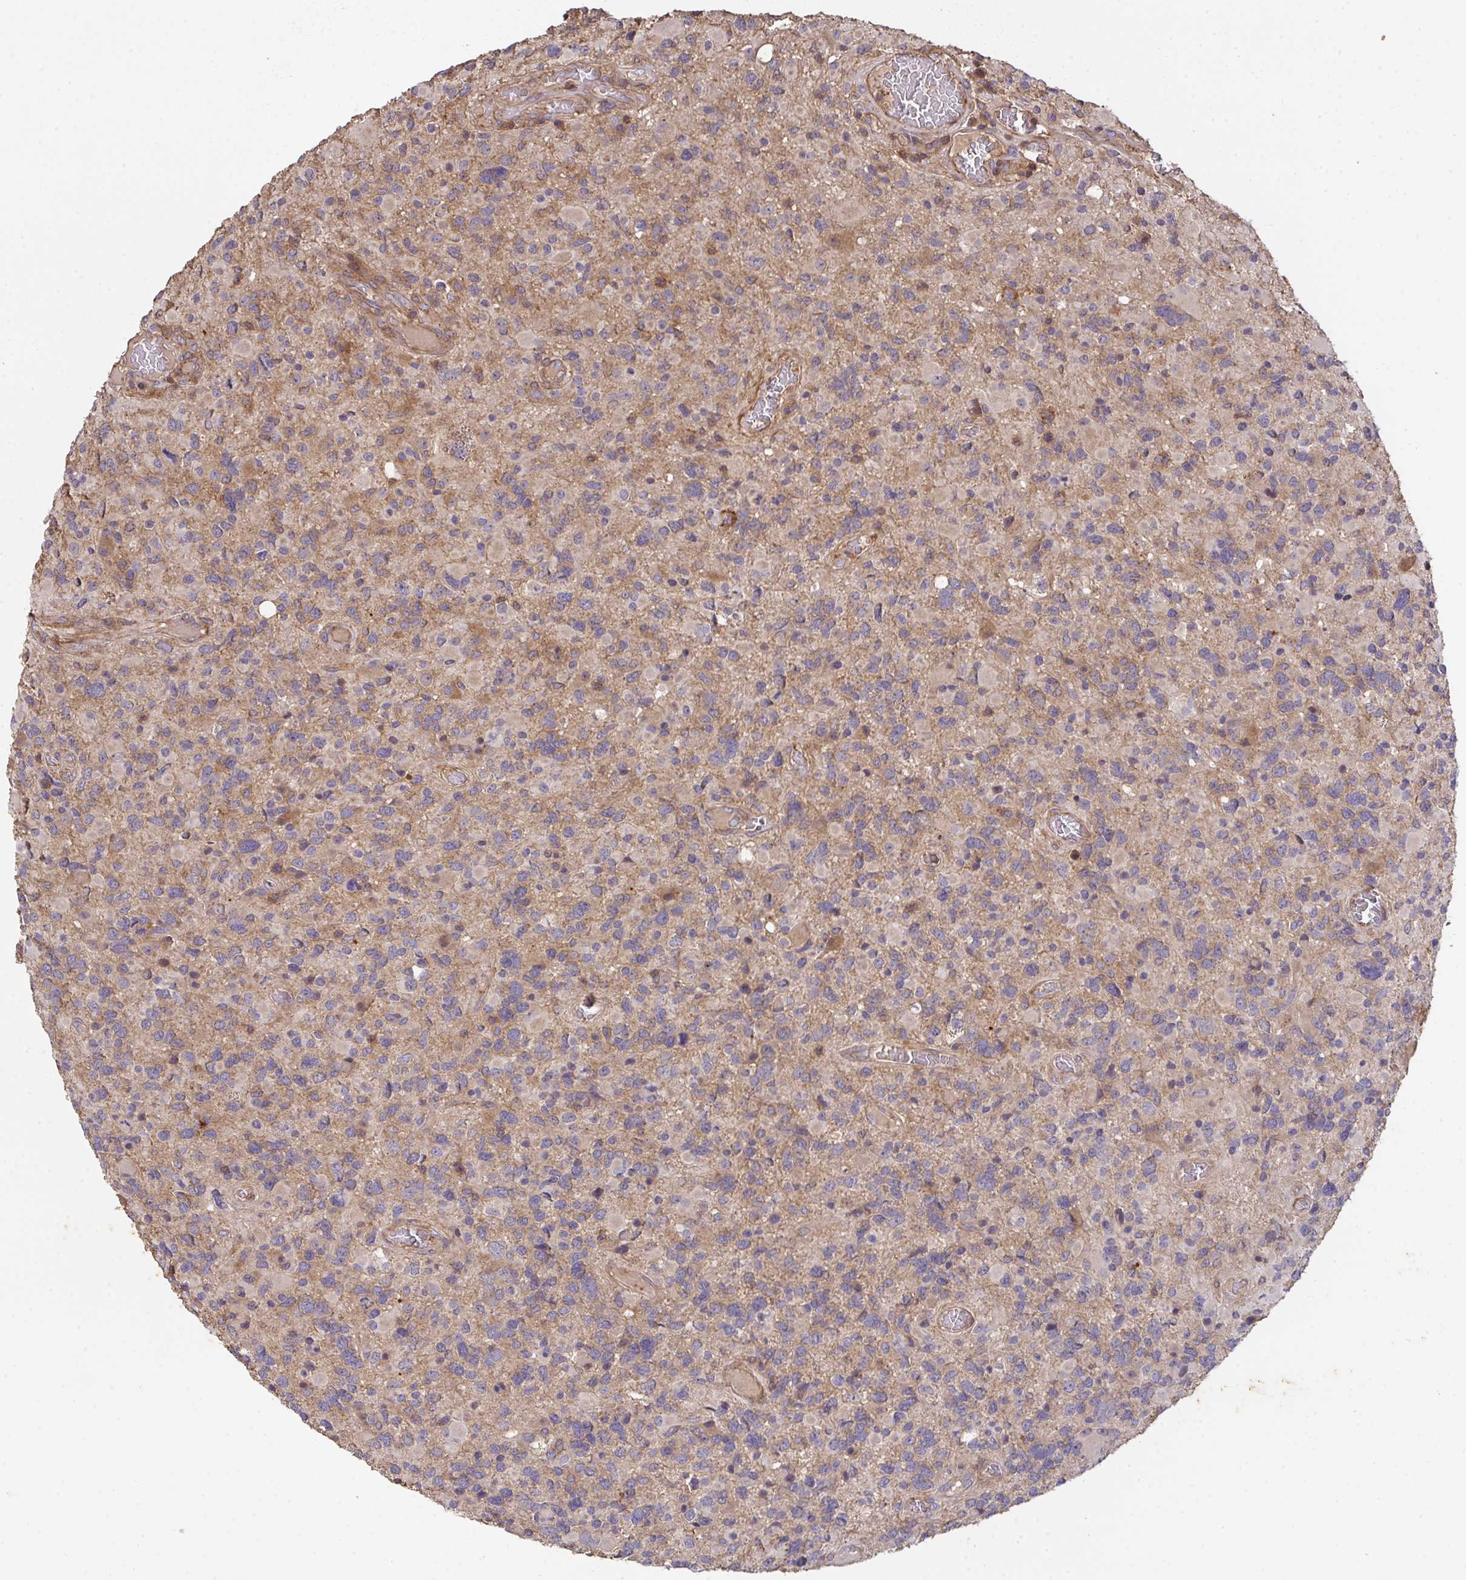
{"staining": {"intensity": "weak", "quantity": ">75%", "location": "cytoplasmic/membranous"}, "tissue": "glioma", "cell_type": "Tumor cells", "image_type": "cancer", "snomed": [{"axis": "morphology", "description": "Glioma, malignant, High grade"}, {"axis": "topography", "description": "Brain"}], "caption": "This photomicrograph displays IHC staining of human glioma, with low weak cytoplasmic/membranous positivity in approximately >75% of tumor cells.", "gene": "TNMD", "patient": {"sex": "female", "age": 40}}